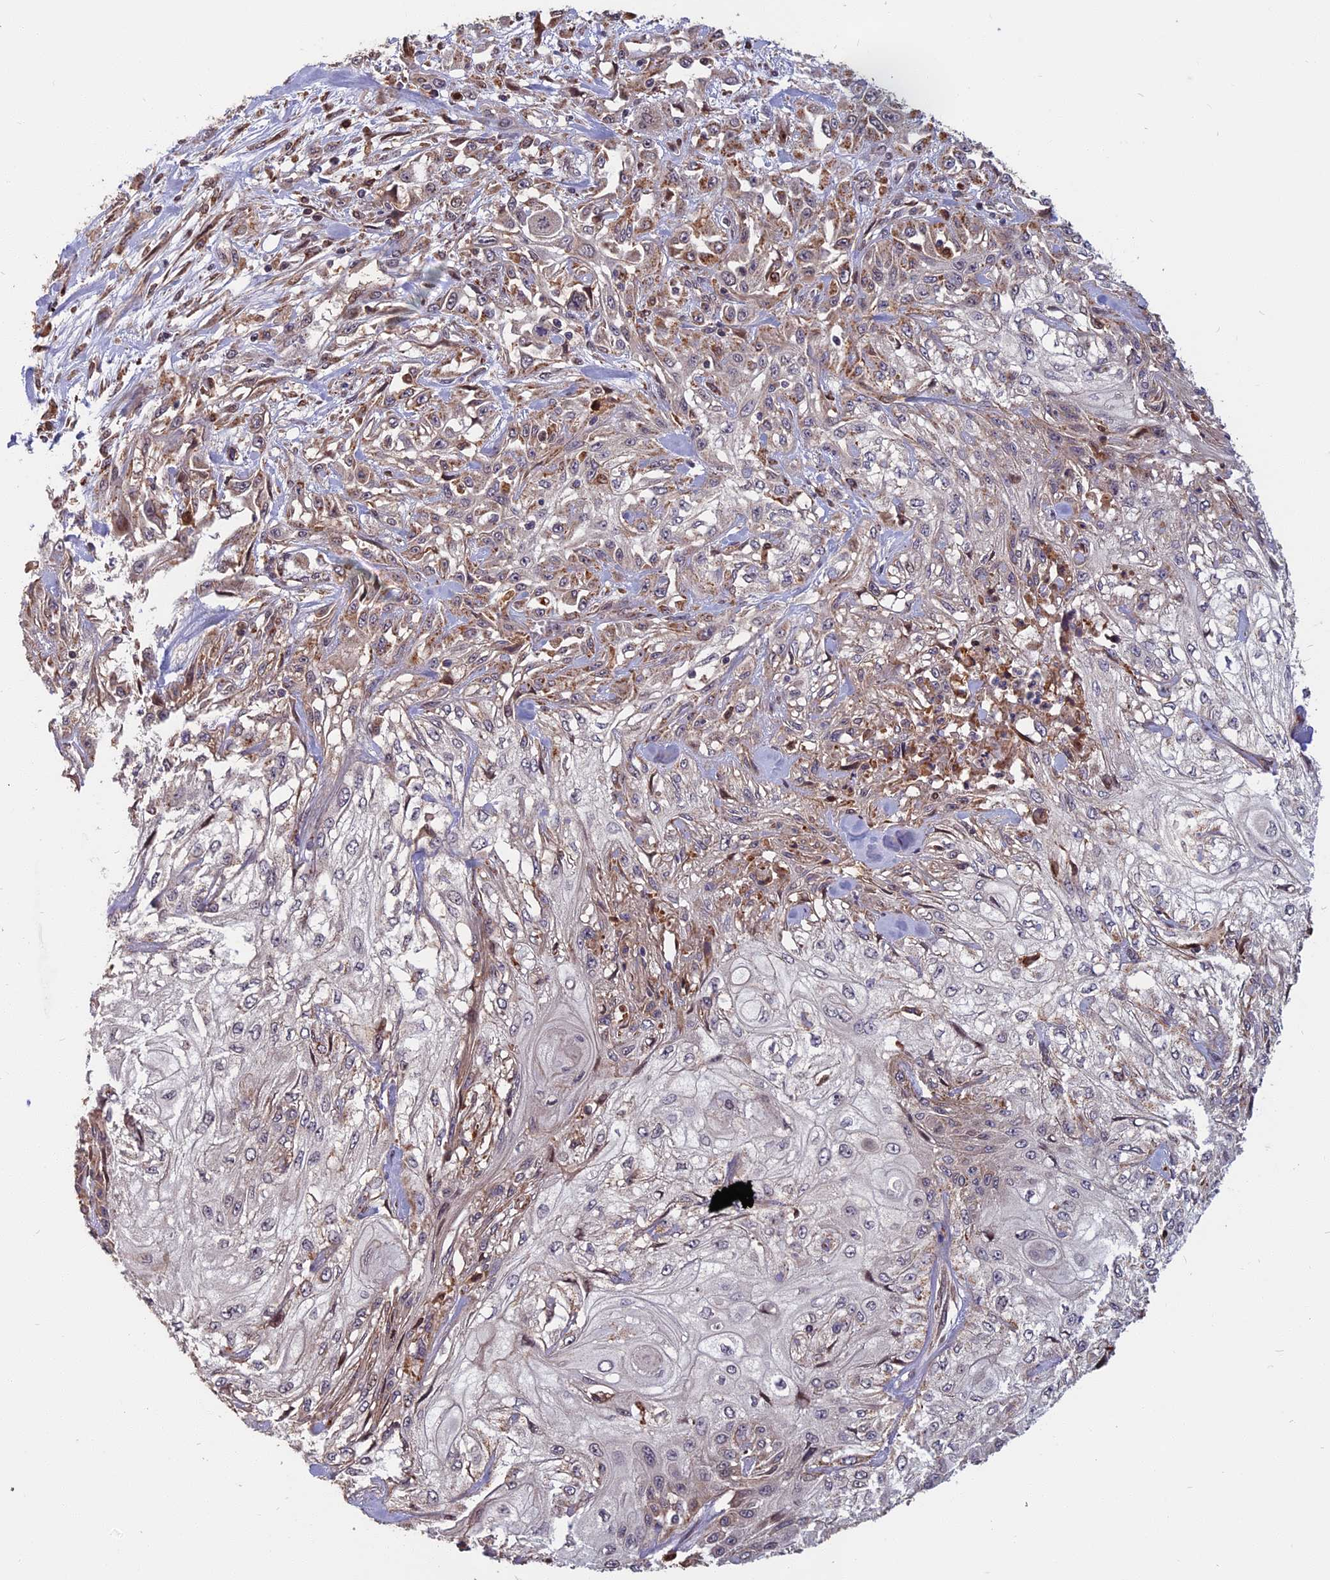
{"staining": {"intensity": "weak", "quantity": "25%-75%", "location": "cytoplasmic/membranous"}, "tissue": "skin cancer", "cell_type": "Tumor cells", "image_type": "cancer", "snomed": [{"axis": "morphology", "description": "Squamous cell carcinoma, NOS"}, {"axis": "morphology", "description": "Squamous cell carcinoma, metastatic, NOS"}, {"axis": "topography", "description": "Skin"}, {"axis": "topography", "description": "Lymph node"}], "caption": "Weak cytoplasmic/membranous expression for a protein is seen in approximately 25%-75% of tumor cells of skin cancer (squamous cell carcinoma) using IHC.", "gene": "SPG11", "patient": {"sex": "male", "age": 75}}